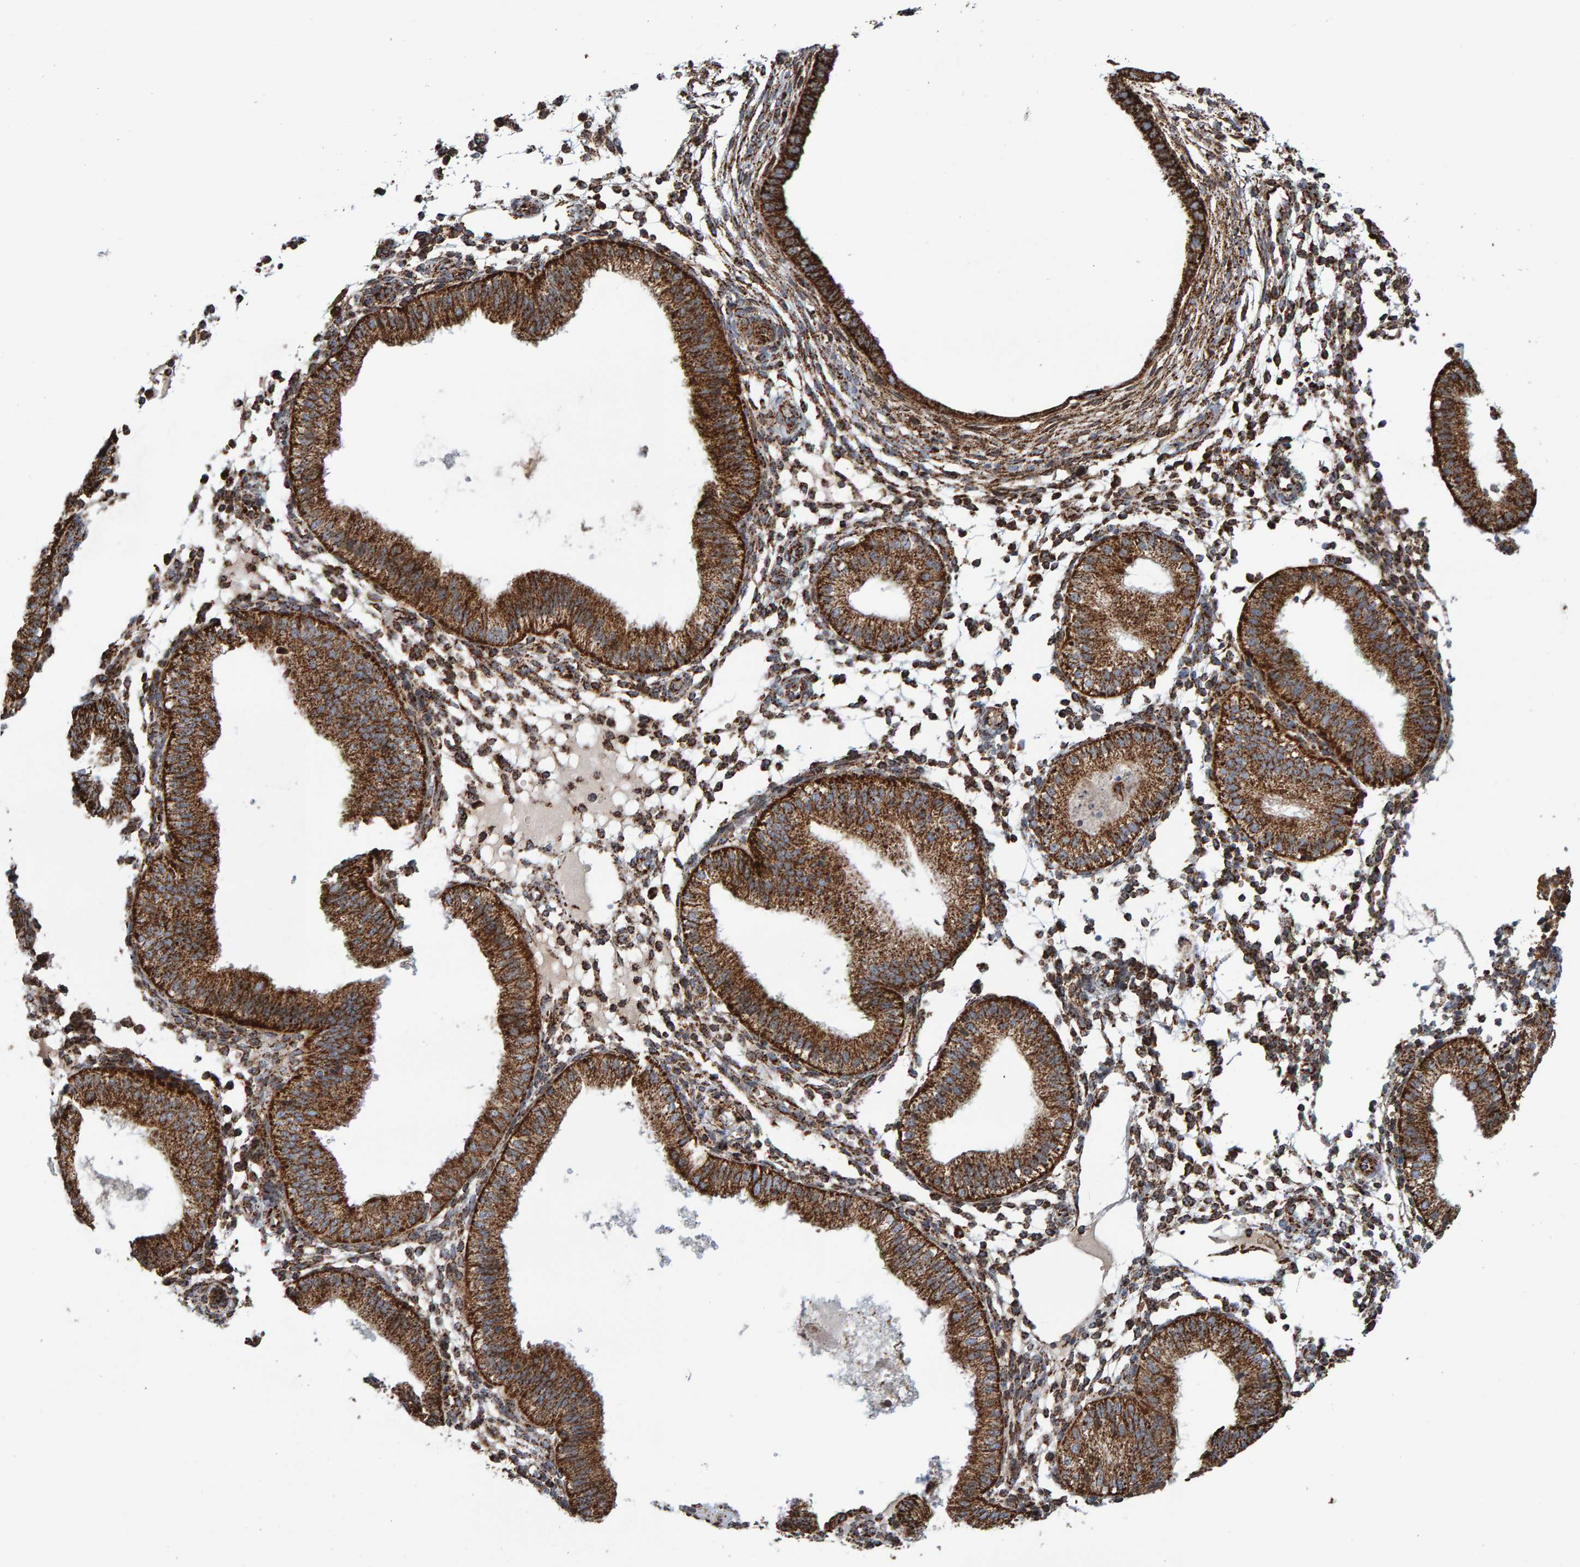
{"staining": {"intensity": "moderate", "quantity": ">75%", "location": "cytoplasmic/membranous"}, "tissue": "endometrium", "cell_type": "Cells in endometrial stroma", "image_type": "normal", "snomed": [{"axis": "morphology", "description": "Normal tissue, NOS"}, {"axis": "topography", "description": "Endometrium"}], "caption": "This is an image of immunohistochemistry (IHC) staining of benign endometrium, which shows moderate positivity in the cytoplasmic/membranous of cells in endometrial stroma.", "gene": "MRPL45", "patient": {"sex": "female", "age": 39}}